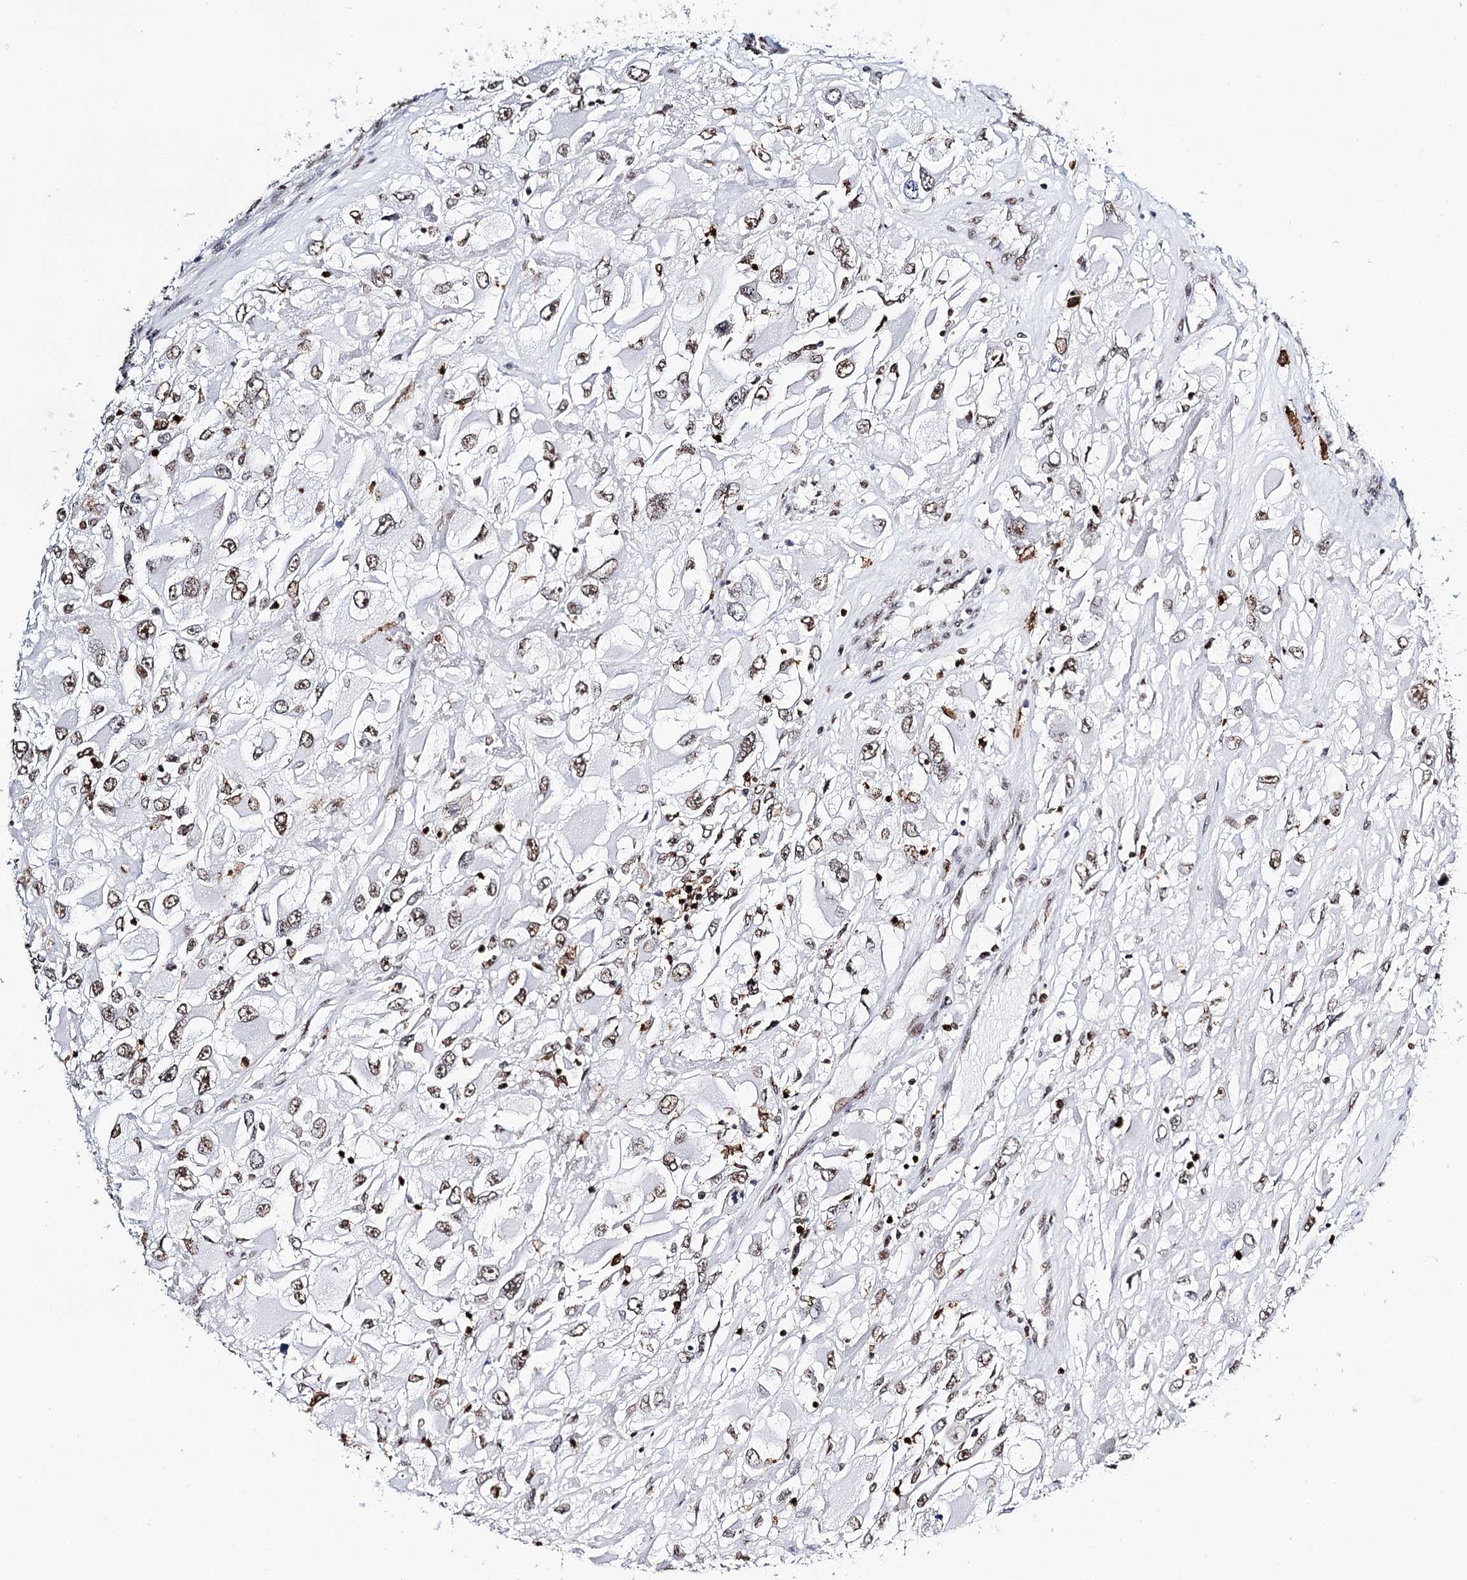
{"staining": {"intensity": "weak", "quantity": ">75%", "location": "nuclear"}, "tissue": "renal cancer", "cell_type": "Tumor cells", "image_type": "cancer", "snomed": [{"axis": "morphology", "description": "Adenocarcinoma, NOS"}, {"axis": "topography", "description": "Kidney"}], "caption": "Immunohistochemistry (IHC) staining of renal cancer, which shows low levels of weak nuclear positivity in about >75% of tumor cells indicating weak nuclear protein staining. The staining was performed using DAB (brown) for protein detection and nuclei were counterstained in hematoxylin (blue).", "gene": "BARD1", "patient": {"sex": "female", "age": 52}}